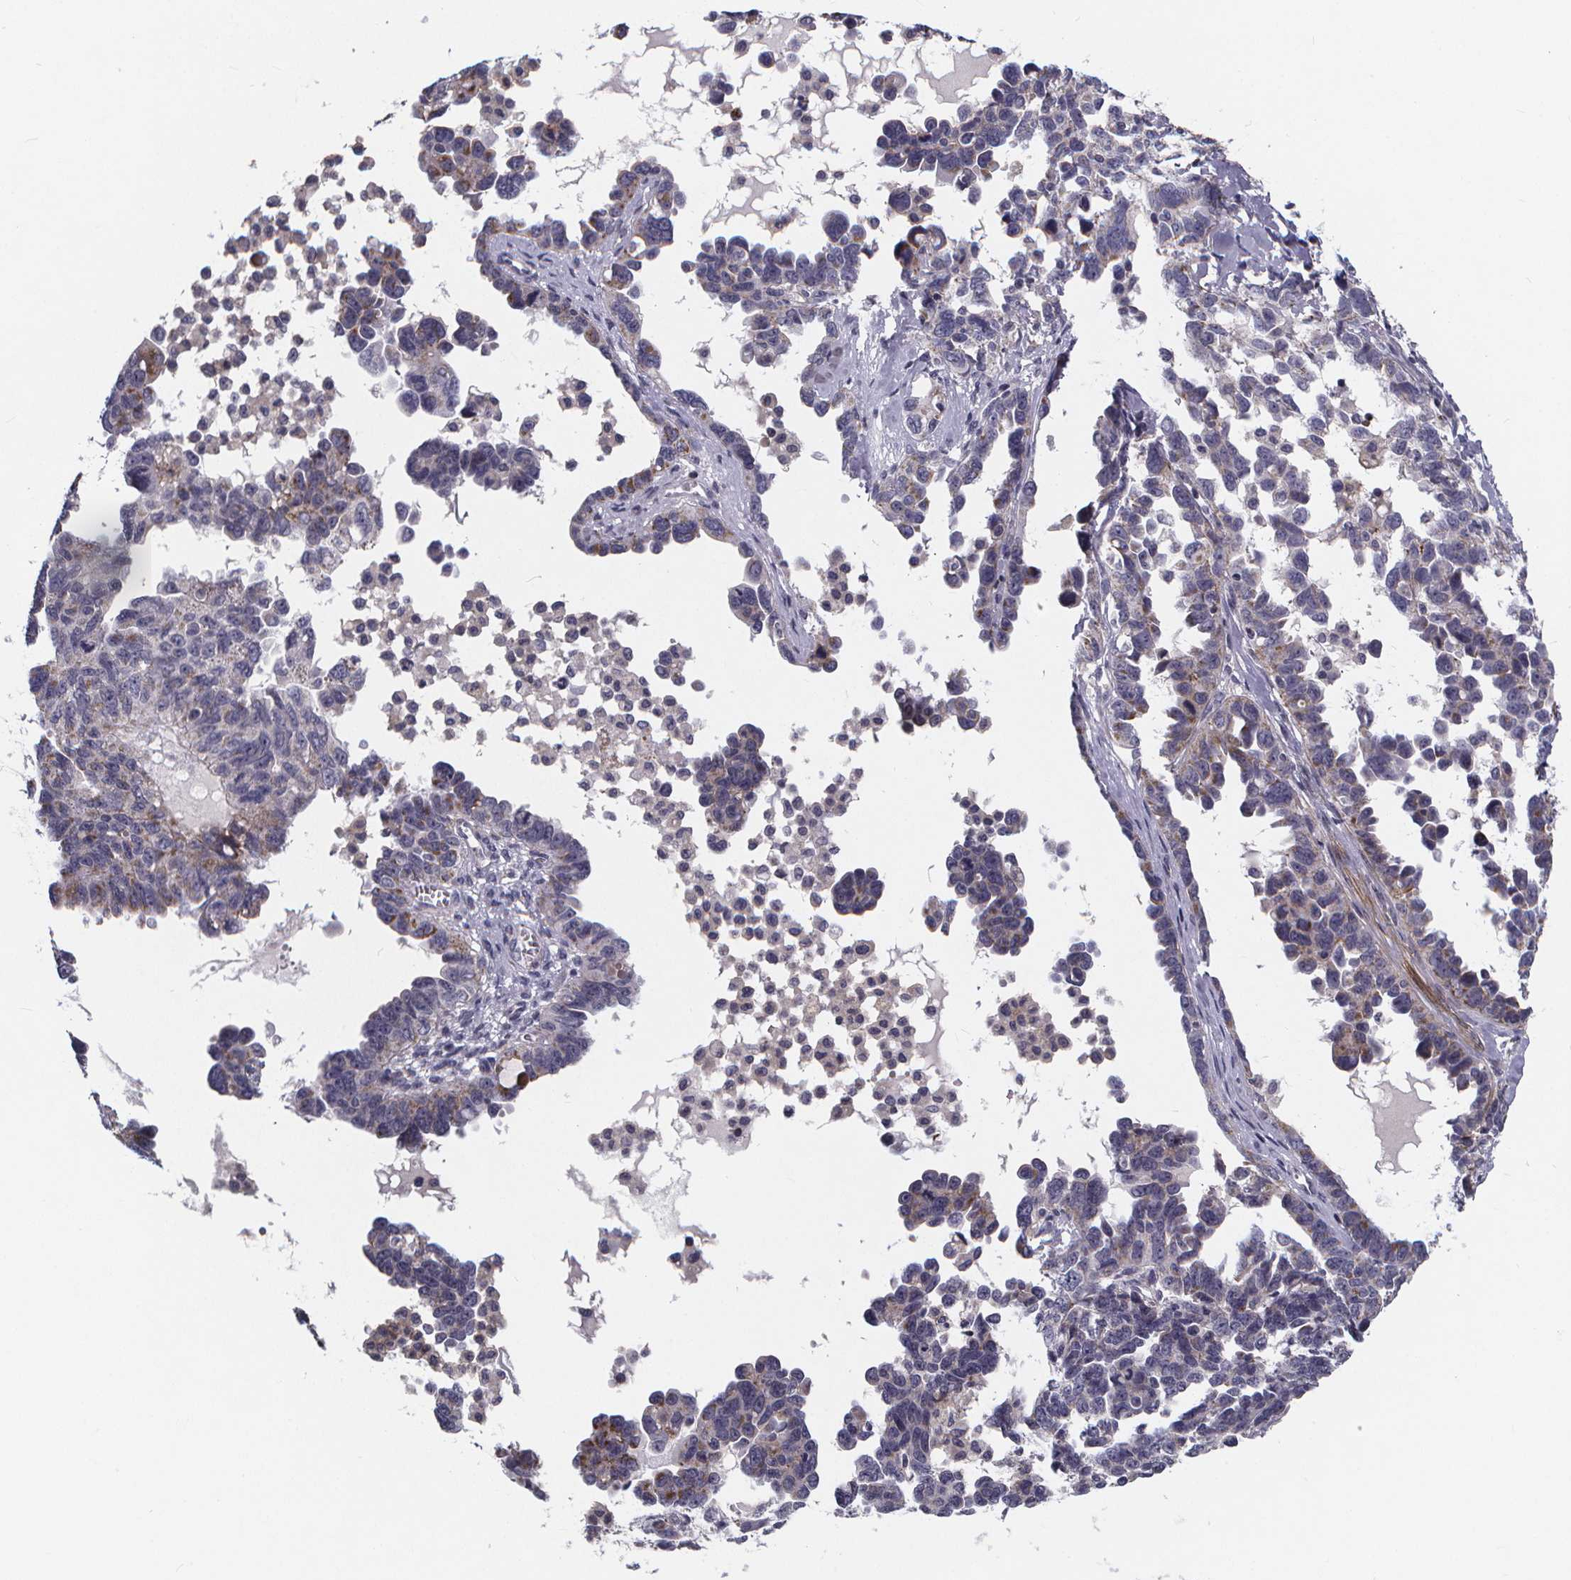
{"staining": {"intensity": "negative", "quantity": "none", "location": "none"}, "tissue": "ovarian cancer", "cell_type": "Tumor cells", "image_type": "cancer", "snomed": [{"axis": "morphology", "description": "Cystadenocarcinoma, serous, NOS"}, {"axis": "topography", "description": "Ovary"}], "caption": "Immunohistochemistry histopathology image of ovarian cancer stained for a protein (brown), which reveals no expression in tumor cells. The staining is performed using DAB (3,3'-diaminobenzidine) brown chromogen with nuclei counter-stained in using hematoxylin.", "gene": "FBXW2", "patient": {"sex": "female", "age": 69}}